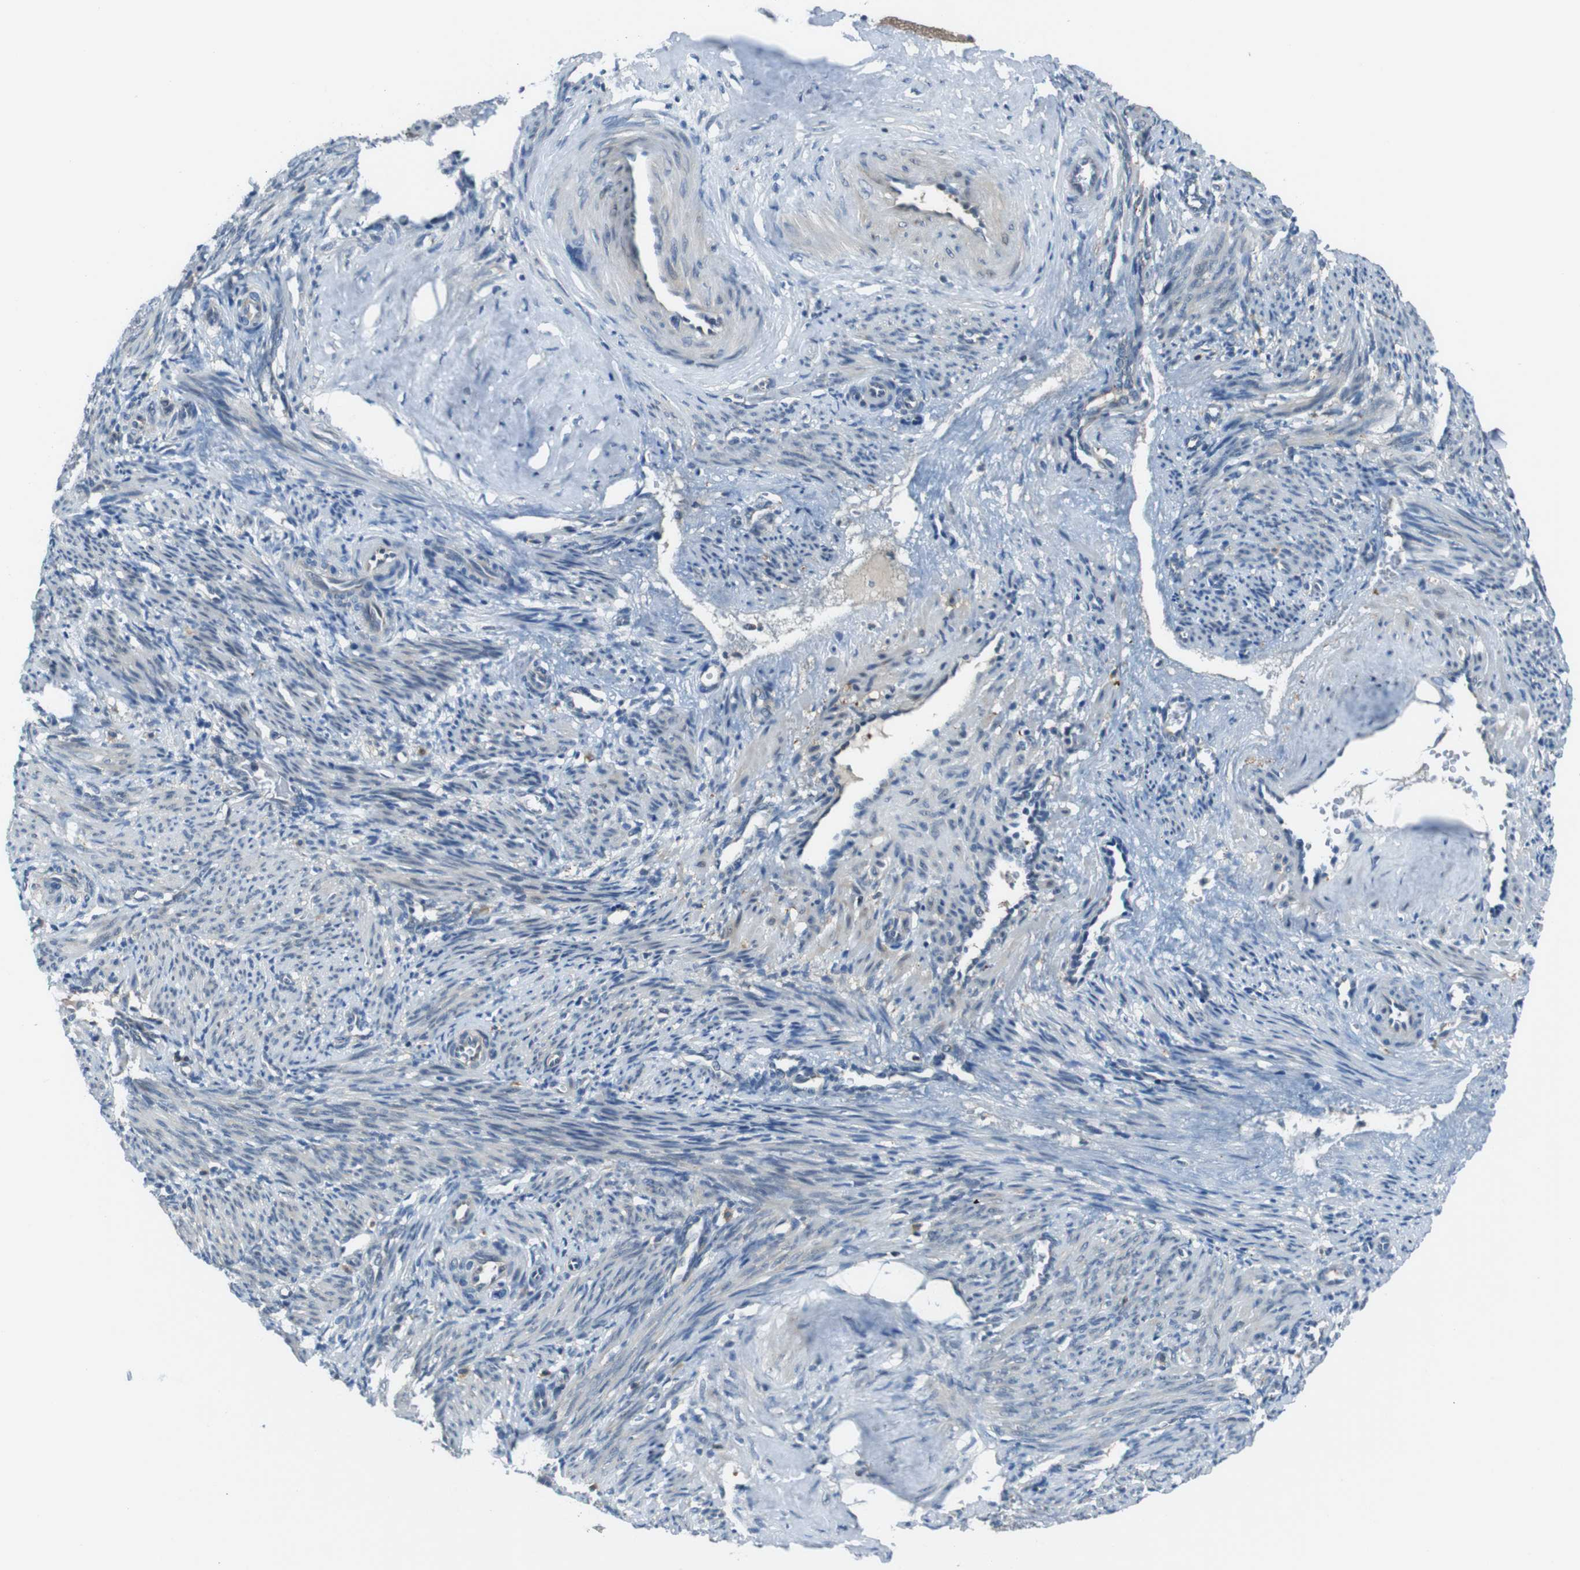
{"staining": {"intensity": "weak", "quantity": "25%-75%", "location": "cytoplasmic/membranous"}, "tissue": "smooth muscle", "cell_type": "Smooth muscle cells", "image_type": "normal", "snomed": [{"axis": "morphology", "description": "Normal tissue, NOS"}, {"axis": "topography", "description": "Endometrium"}], "caption": "Smooth muscle stained with DAB (3,3'-diaminobenzidine) immunohistochemistry exhibits low levels of weak cytoplasmic/membranous expression in about 25%-75% of smooth muscle cells. (DAB IHC with brightfield microscopy, high magnification).", "gene": "NANOS2", "patient": {"sex": "female", "age": 33}}